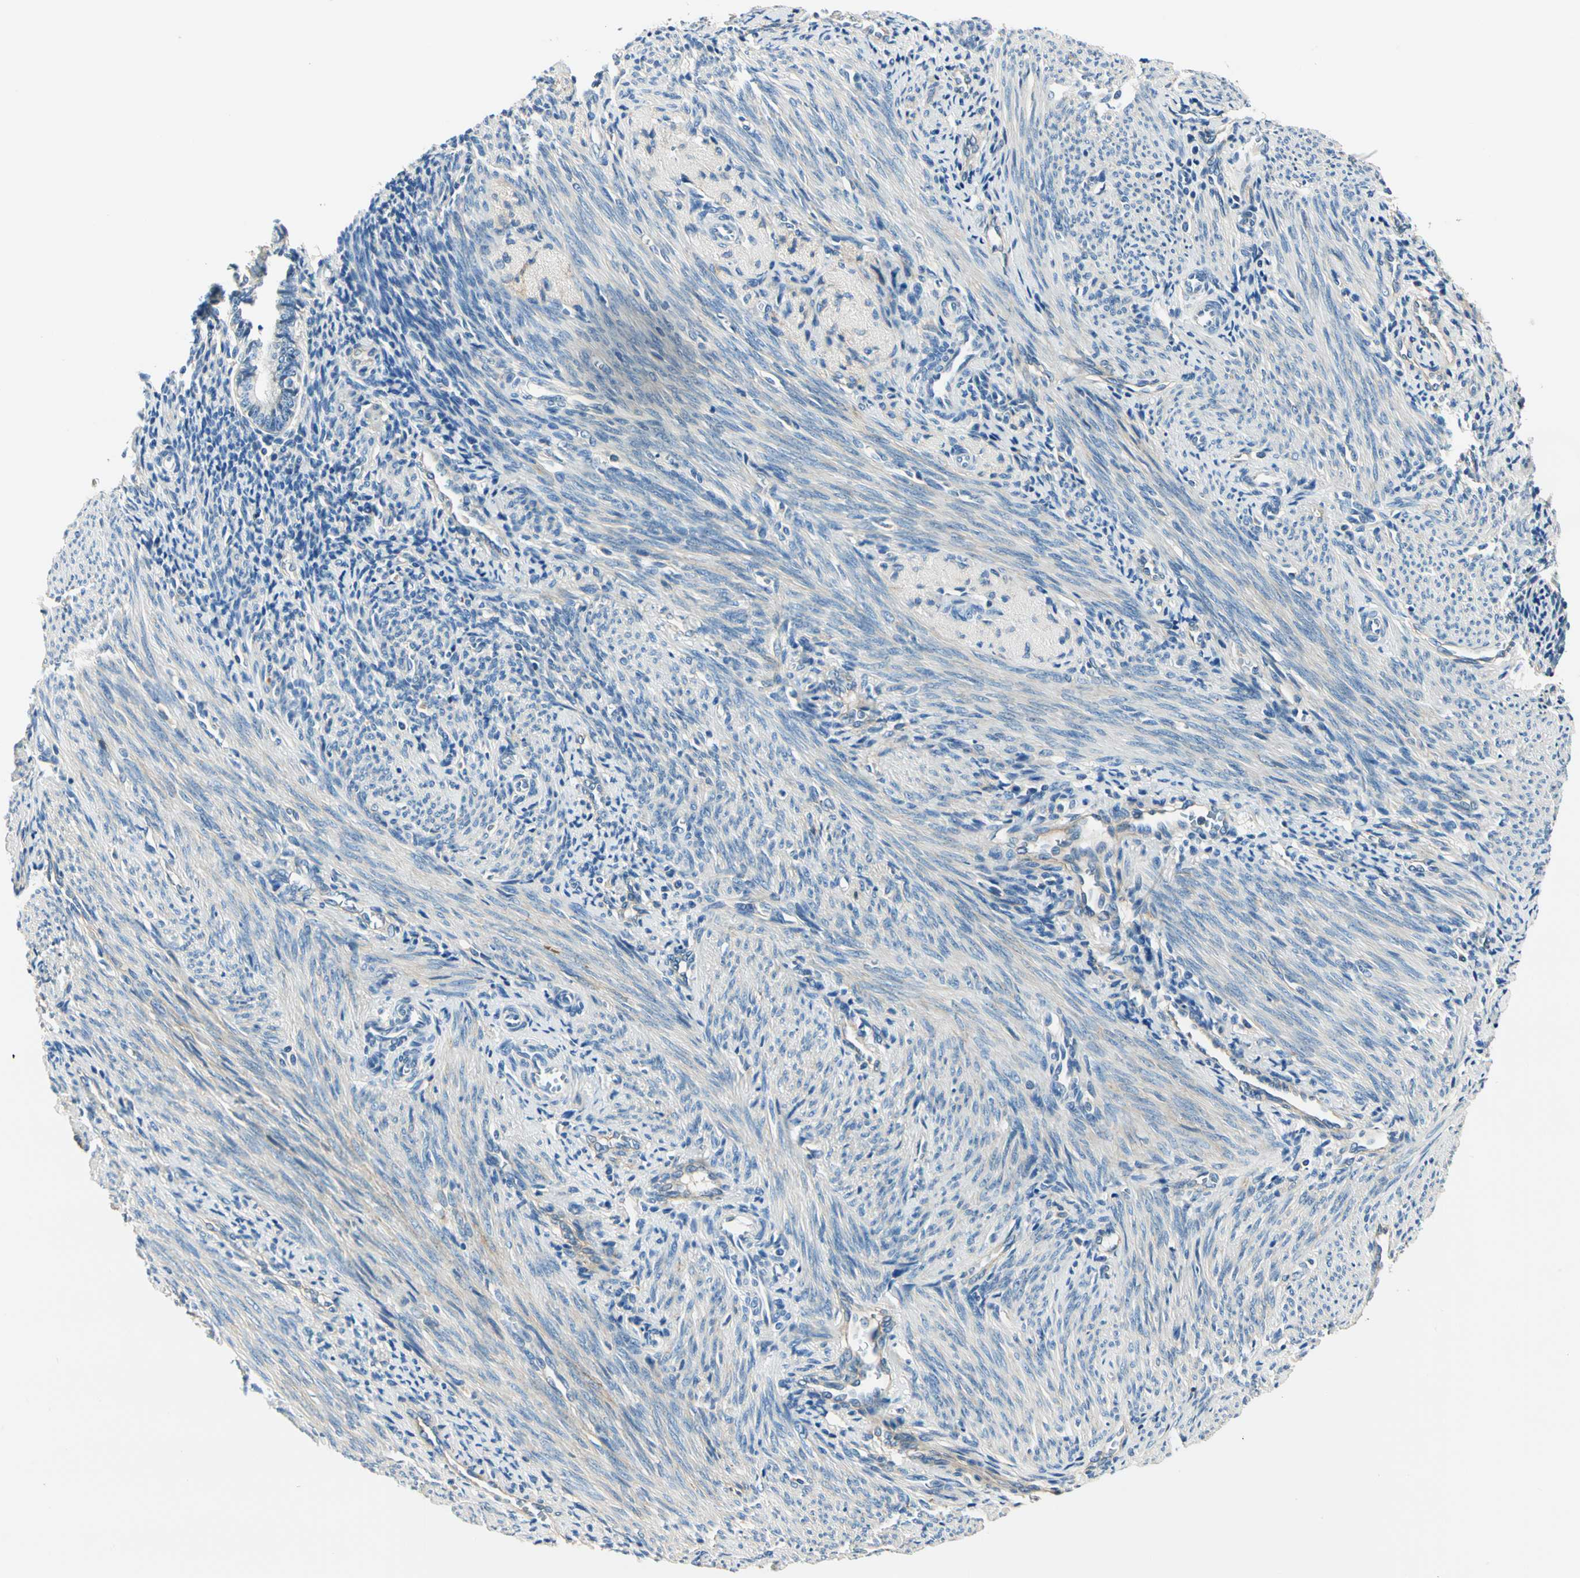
{"staining": {"intensity": "negative", "quantity": "none", "location": "none"}, "tissue": "endometrium", "cell_type": "Cells in endometrial stroma", "image_type": "normal", "snomed": [{"axis": "morphology", "description": "Normal tissue, NOS"}, {"axis": "topography", "description": "Uterus"}, {"axis": "topography", "description": "Endometrium"}], "caption": "The IHC photomicrograph has no significant staining in cells in endometrial stroma of endometrium. Nuclei are stained in blue.", "gene": "TGFBR3", "patient": {"sex": "female", "age": 33}}